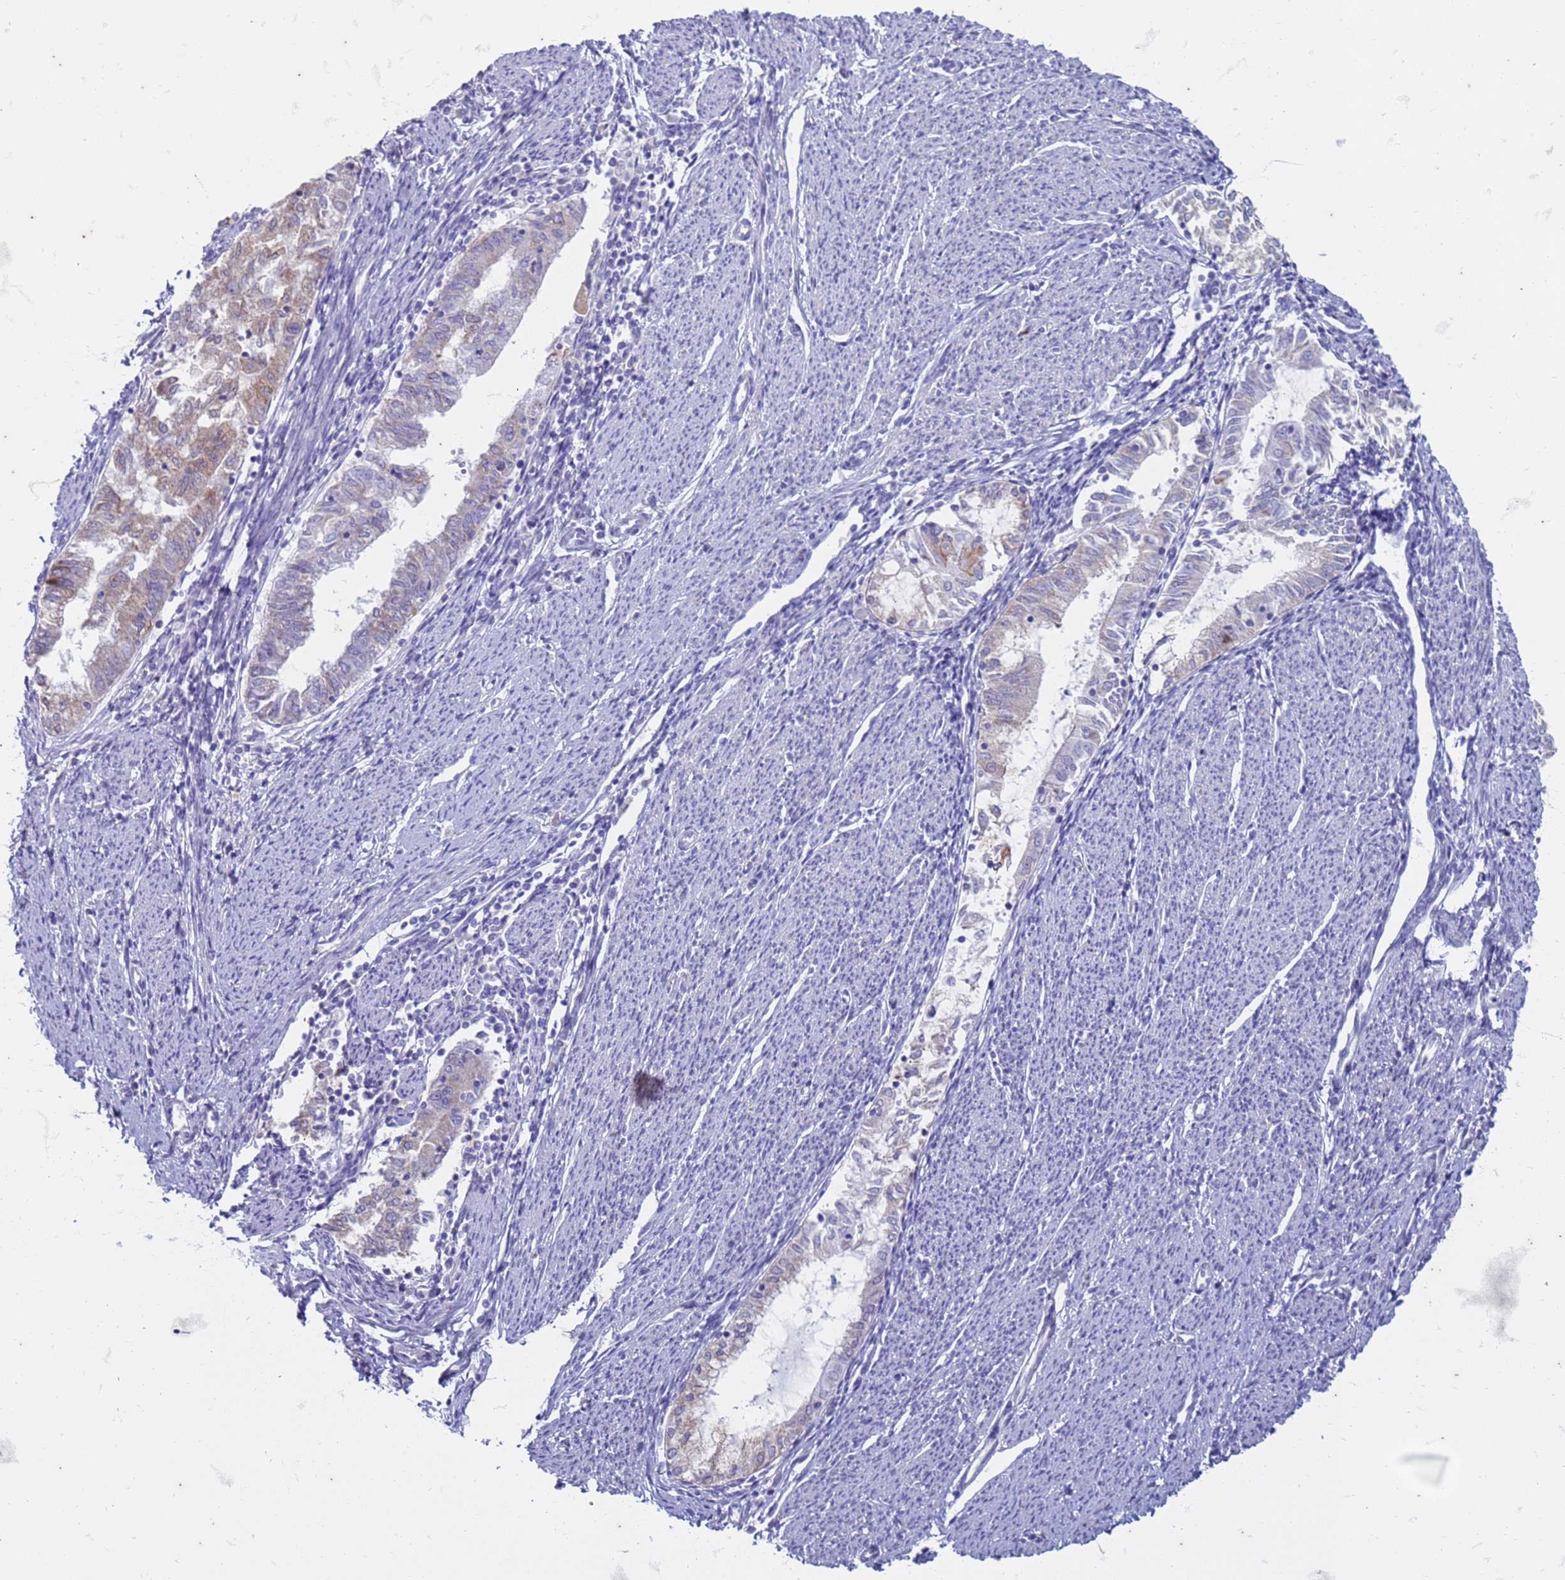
{"staining": {"intensity": "weak", "quantity": "<25%", "location": "cytoplasmic/membranous"}, "tissue": "endometrial cancer", "cell_type": "Tumor cells", "image_type": "cancer", "snomed": [{"axis": "morphology", "description": "Adenocarcinoma, NOS"}, {"axis": "topography", "description": "Endometrium"}], "caption": "Immunohistochemistry (IHC) micrograph of neoplastic tissue: human endometrial cancer (adenocarcinoma) stained with DAB (3,3'-diaminobenzidine) demonstrates no significant protein expression in tumor cells. (DAB (3,3'-diaminobenzidine) IHC with hematoxylin counter stain).", "gene": "SUCO", "patient": {"sex": "female", "age": 79}}